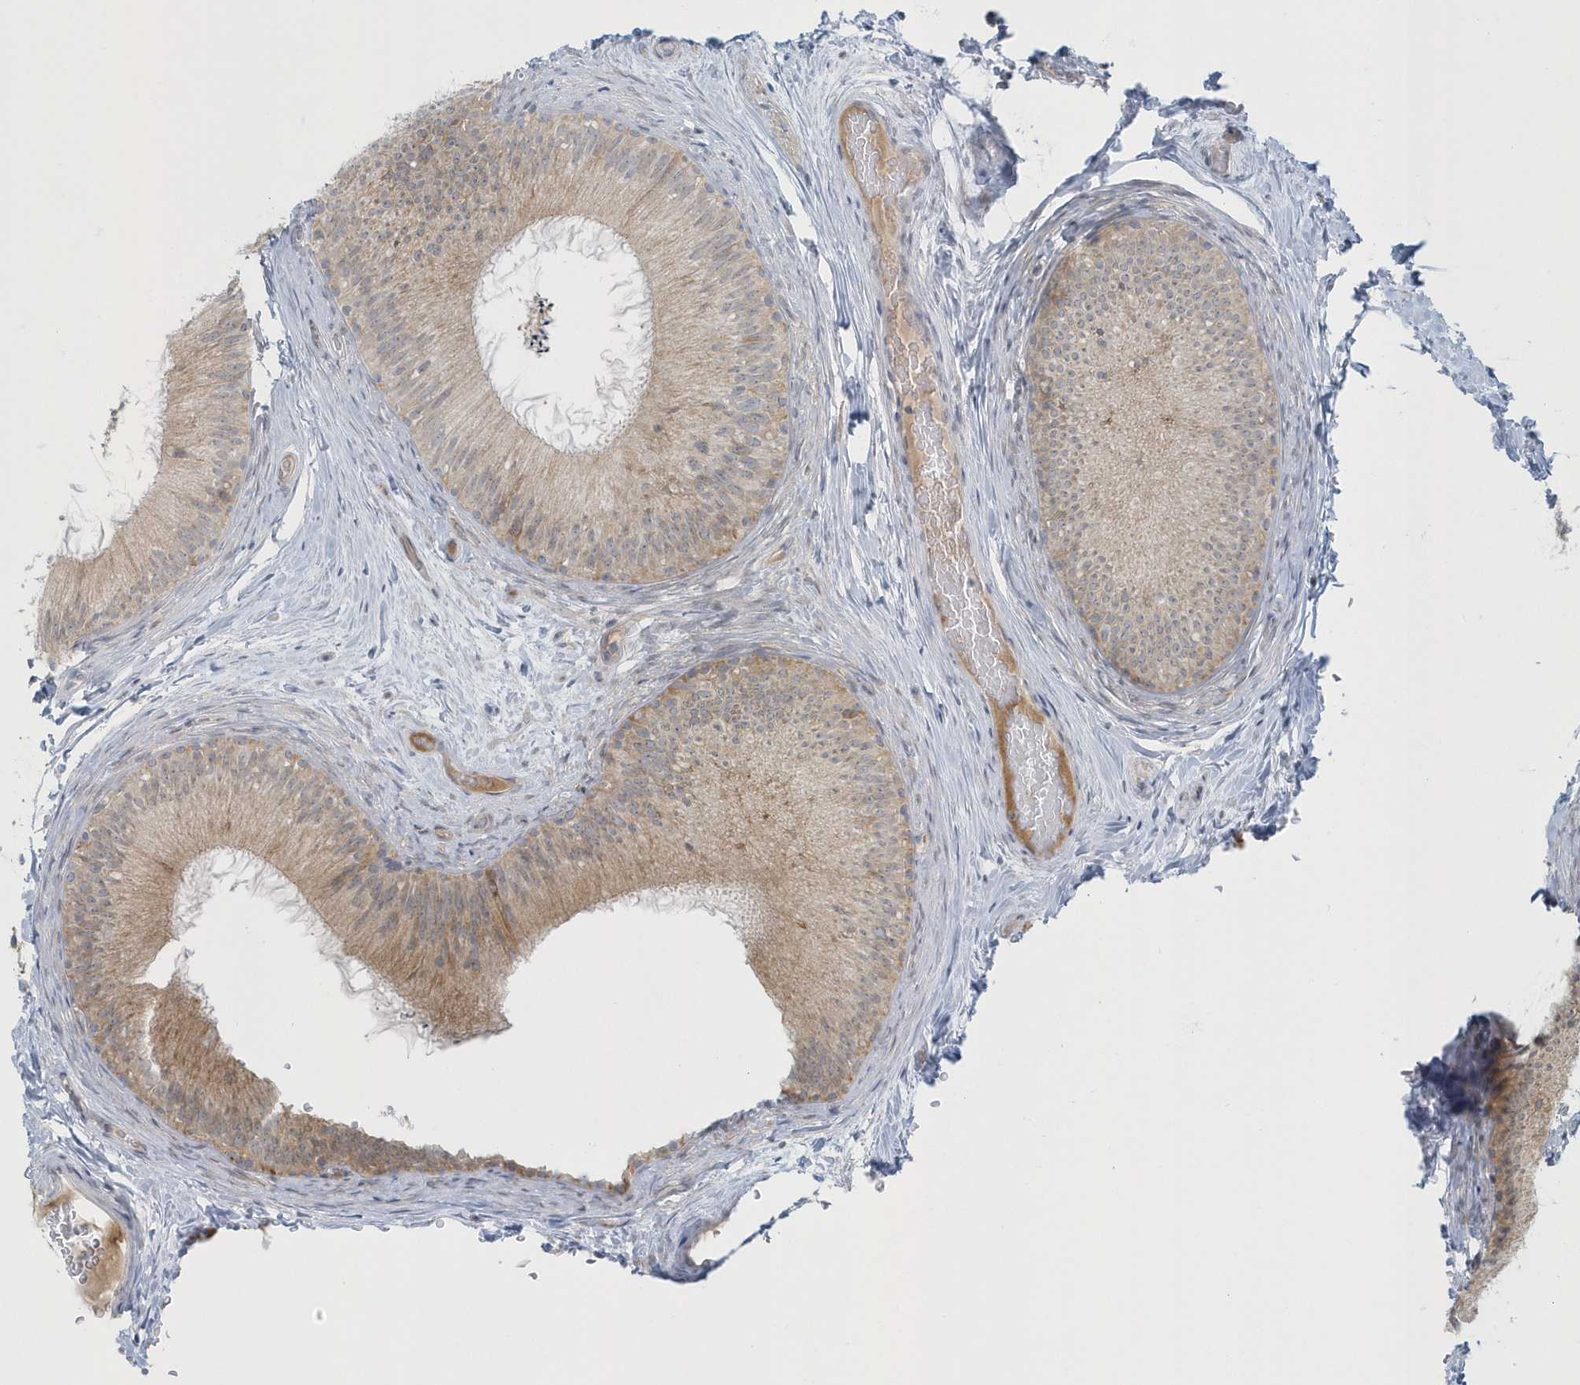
{"staining": {"intensity": "weak", "quantity": "25%-75%", "location": "cytoplasmic/membranous"}, "tissue": "epididymis", "cell_type": "Glandular cells", "image_type": "normal", "snomed": [{"axis": "morphology", "description": "Normal tissue, NOS"}, {"axis": "topography", "description": "Epididymis"}], "caption": "Immunohistochemical staining of benign epididymis shows 25%-75% levels of weak cytoplasmic/membranous protein positivity in approximately 25%-75% of glandular cells.", "gene": "BLTP3A", "patient": {"sex": "male", "age": 50}}